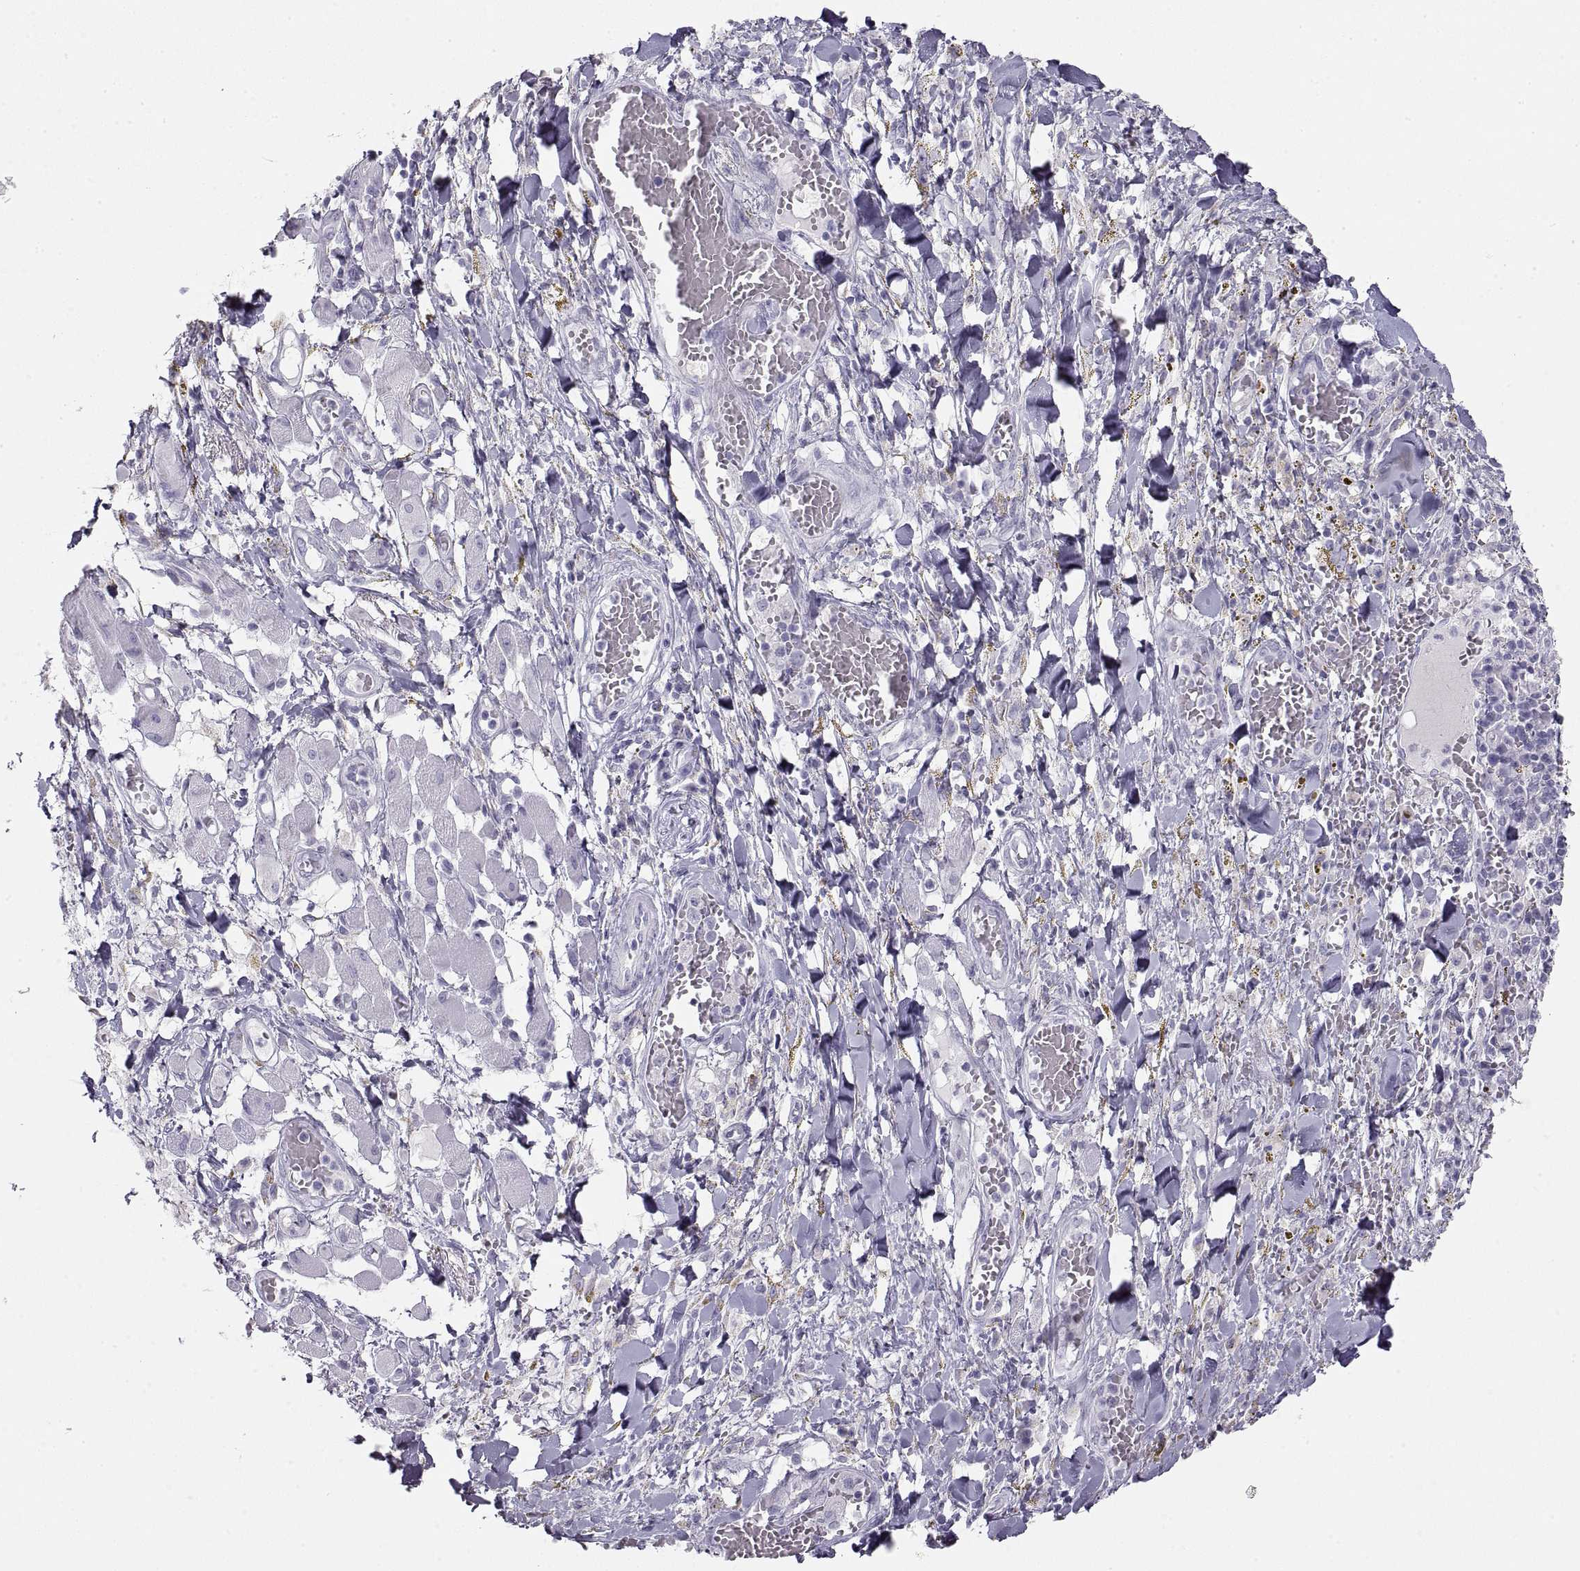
{"staining": {"intensity": "negative", "quantity": "none", "location": "none"}, "tissue": "melanoma", "cell_type": "Tumor cells", "image_type": "cancer", "snomed": [{"axis": "morphology", "description": "Malignant melanoma, NOS"}, {"axis": "topography", "description": "Skin"}], "caption": "Immunohistochemical staining of melanoma displays no significant positivity in tumor cells. (Brightfield microscopy of DAB immunohistochemistry (IHC) at high magnification).", "gene": "SEMG1", "patient": {"sex": "female", "age": 91}}